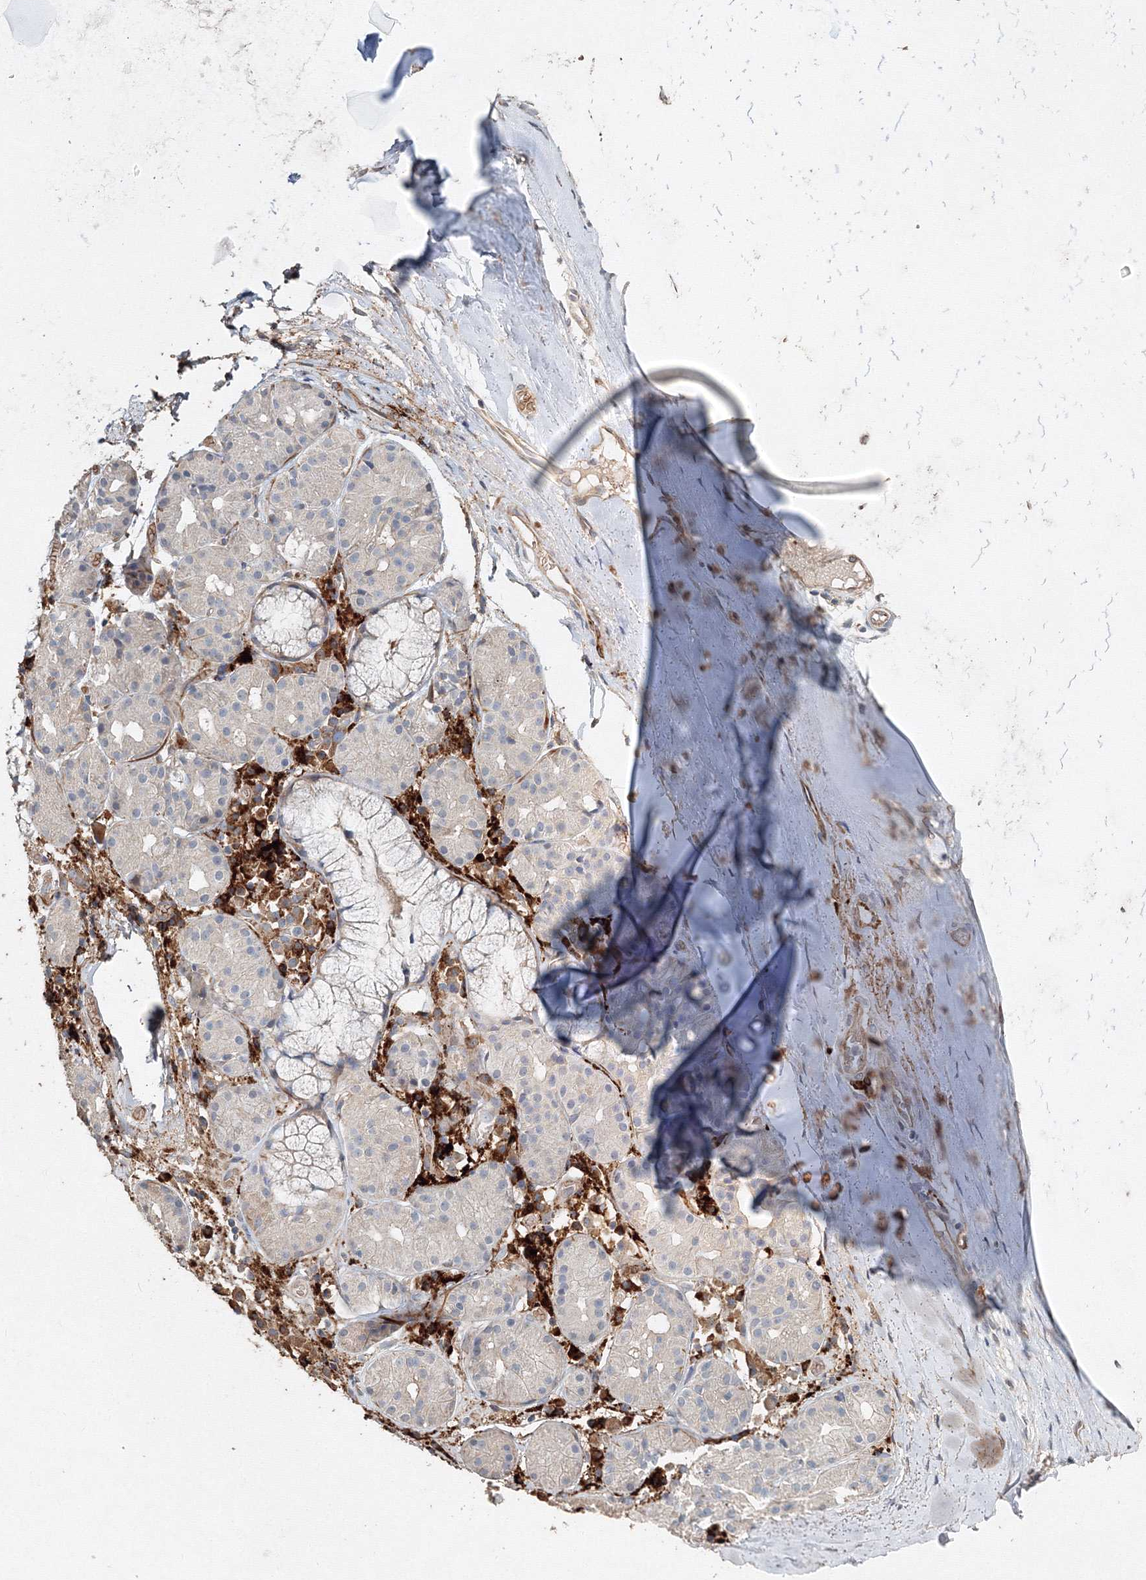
{"staining": {"intensity": "weak", "quantity": ">75%", "location": "cytoplasmic/membranous"}, "tissue": "adipose tissue", "cell_type": "Adipocytes", "image_type": "normal", "snomed": [{"axis": "morphology", "description": "Normal tissue, NOS"}, {"axis": "morphology", "description": "Basal cell carcinoma"}, {"axis": "topography", "description": "Cartilage tissue"}, {"axis": "topography", "description": "Nasopharynx"}, {"axis": "topography", "description": "Oral tissue"}], "caption": "A high-resolution image shows immunohistochemistry (IHC) staining of benign adipose tissue, which displays weak cytoplasmic/membranous staining in about >75% of adipocytes. (IHC, brightfield microscopy, high magnification).", "gene": "NALF2", "patient": {"sex": "female", "age": 77}}